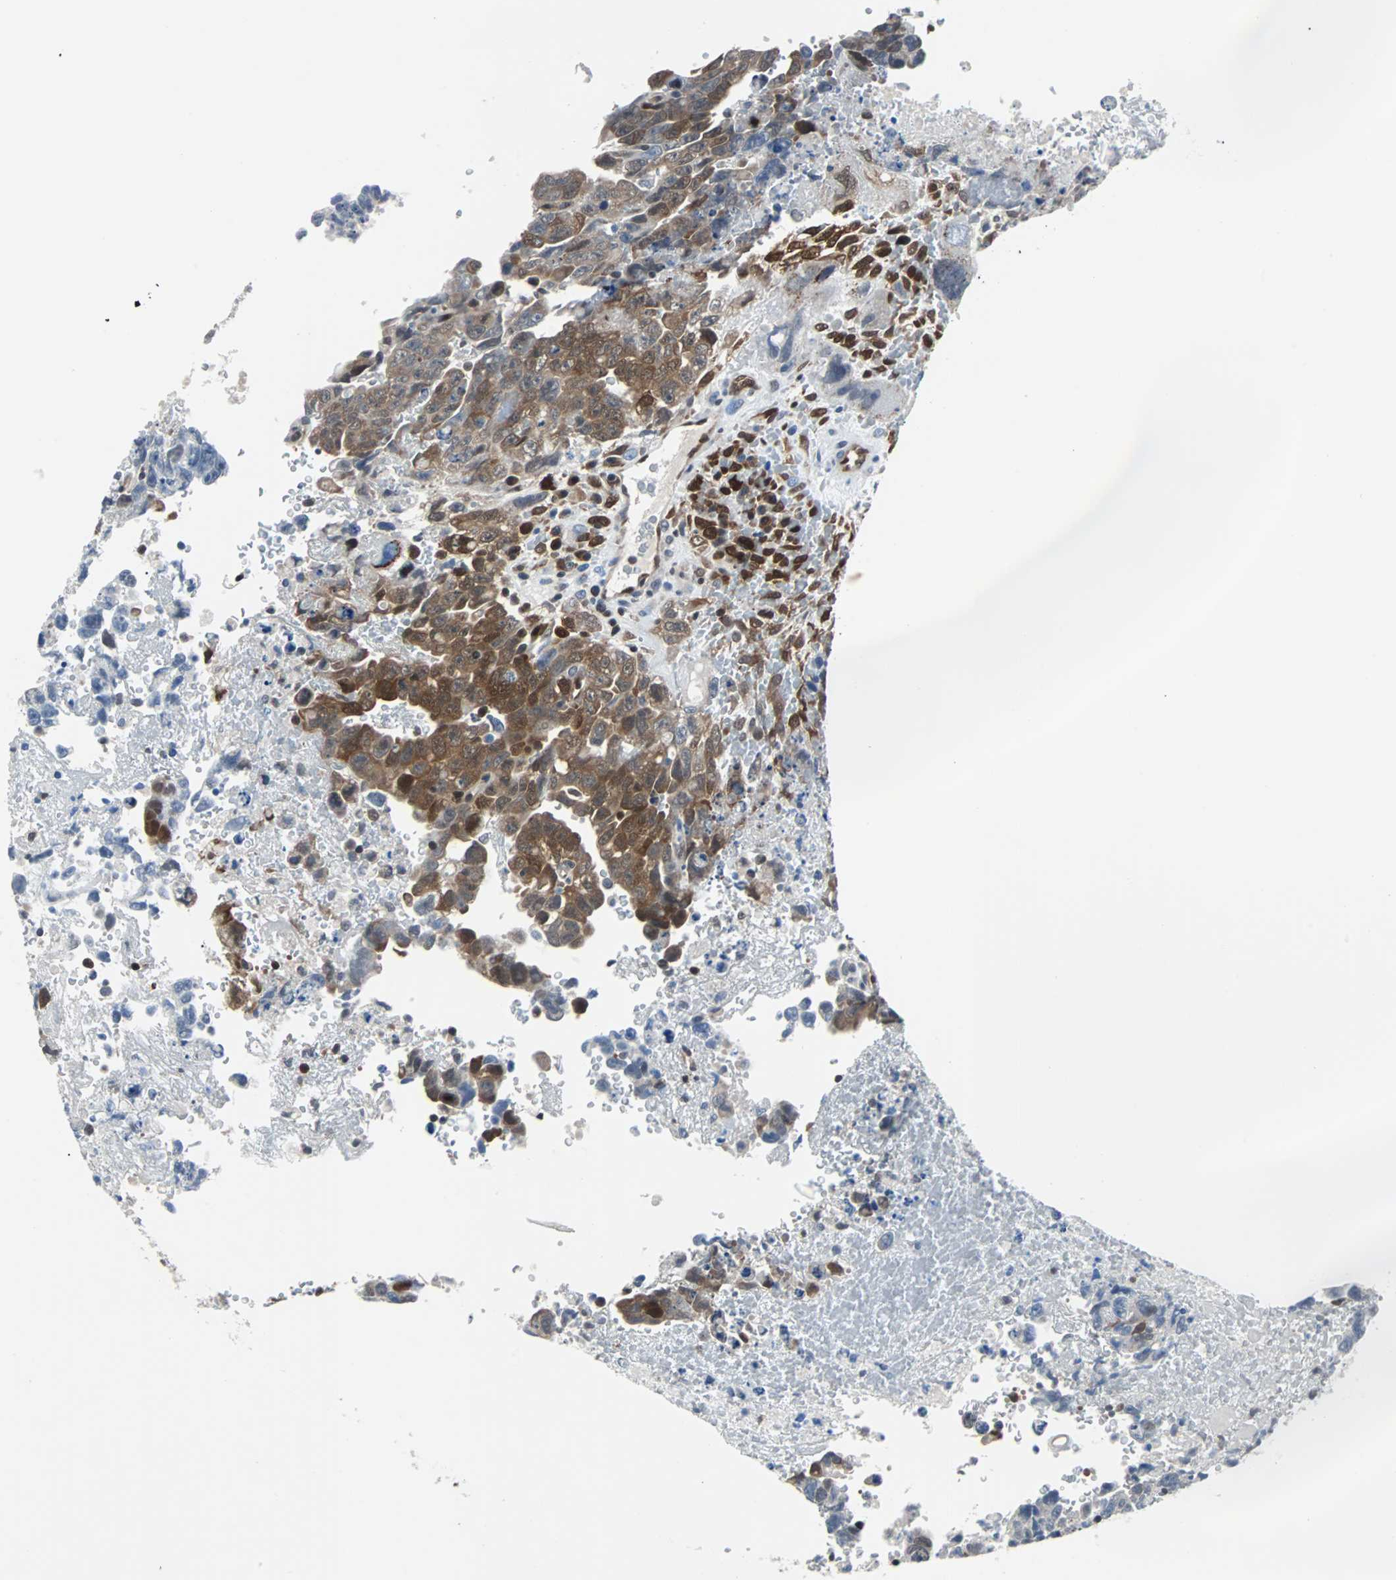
{"staining": {"intensity": "moderate", "quantity": ">75%", "location": "cytoplasmic/membranous,nuclear"}, "tissue": "testis cancer", "cell_type": "Tumor cells", "image_type": "cancer", "snomed": [{"axis": "morphology", "description": "Carcinoma, Embryonal, NOS"}, {"axis": "topography", "description": "Testis"}], "caption": "Tumor cells show medium levels of moderate cytoplasmic/membranous and nuclear positivity in about >75% of cells in testis cancer (embryonal carcinoma).", "gene": "MAP2K6", "patient": {"sex": "male", "age": 28}}